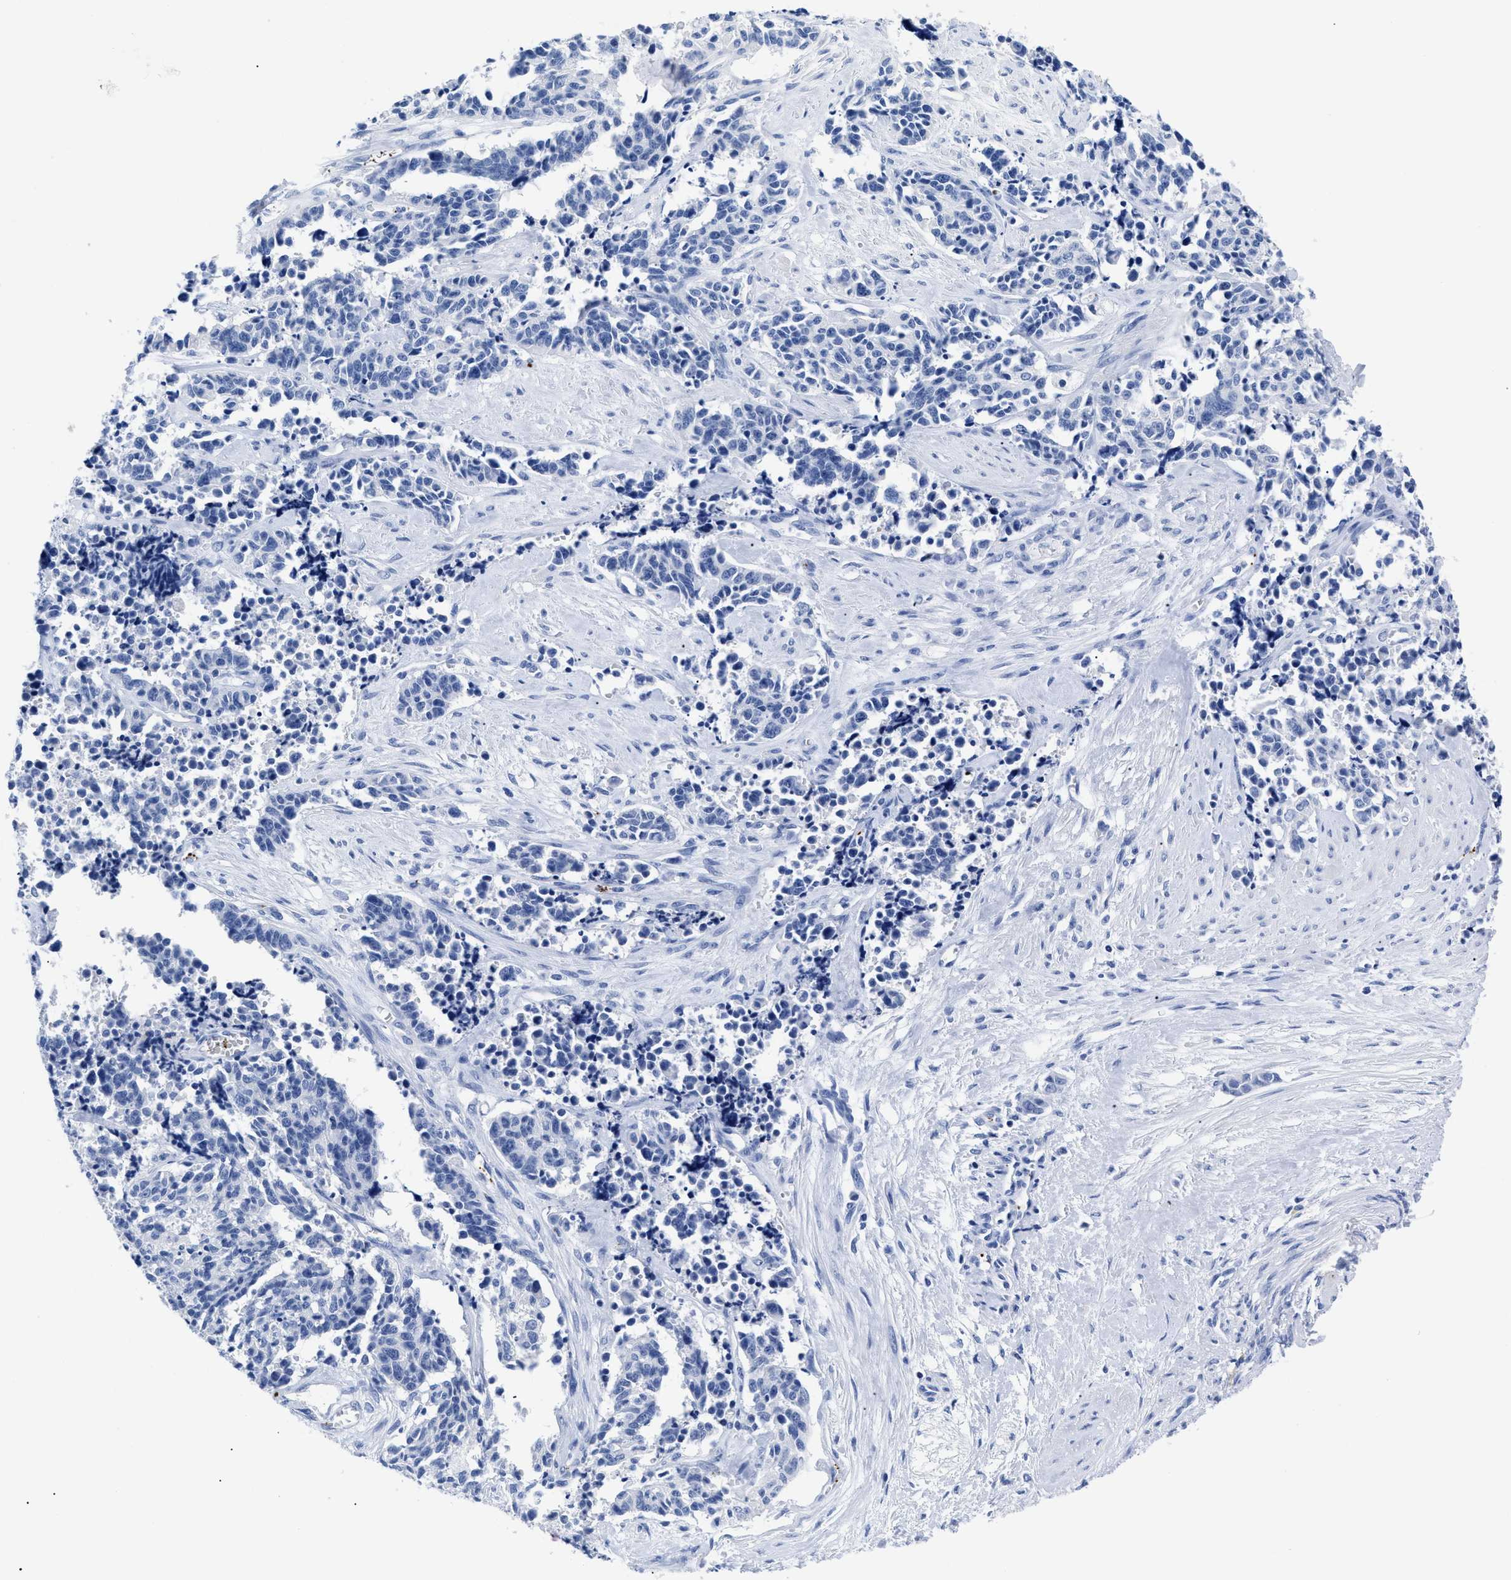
{"staining": {"intensity": "negative", "quantity": "none", "location": "none"}, "tissue": "cervical cancer", "cell_type": "Tumor cells", "image_type": "cancer", "snomed": [{"axis": "morphology", "description": "Squamous cell carcinoma, NOS"}, {"axis": "topography", "description": "Cervix"}], "caption": "Immunohistochemistry micrograph of neoplastic tissue: human cervical cancer (squamous cell carcinoma) stained with DAB shows no significant protein expression in tumor cells. Brightfield microscopy of immunohistochemistry stained with DAB (3,3'-diaminobenzidine) (brown) and hematoxylin (blue), captured at high magnification.", "gene": "TREML1", "patient": {"sex": "female", "age": 35}}